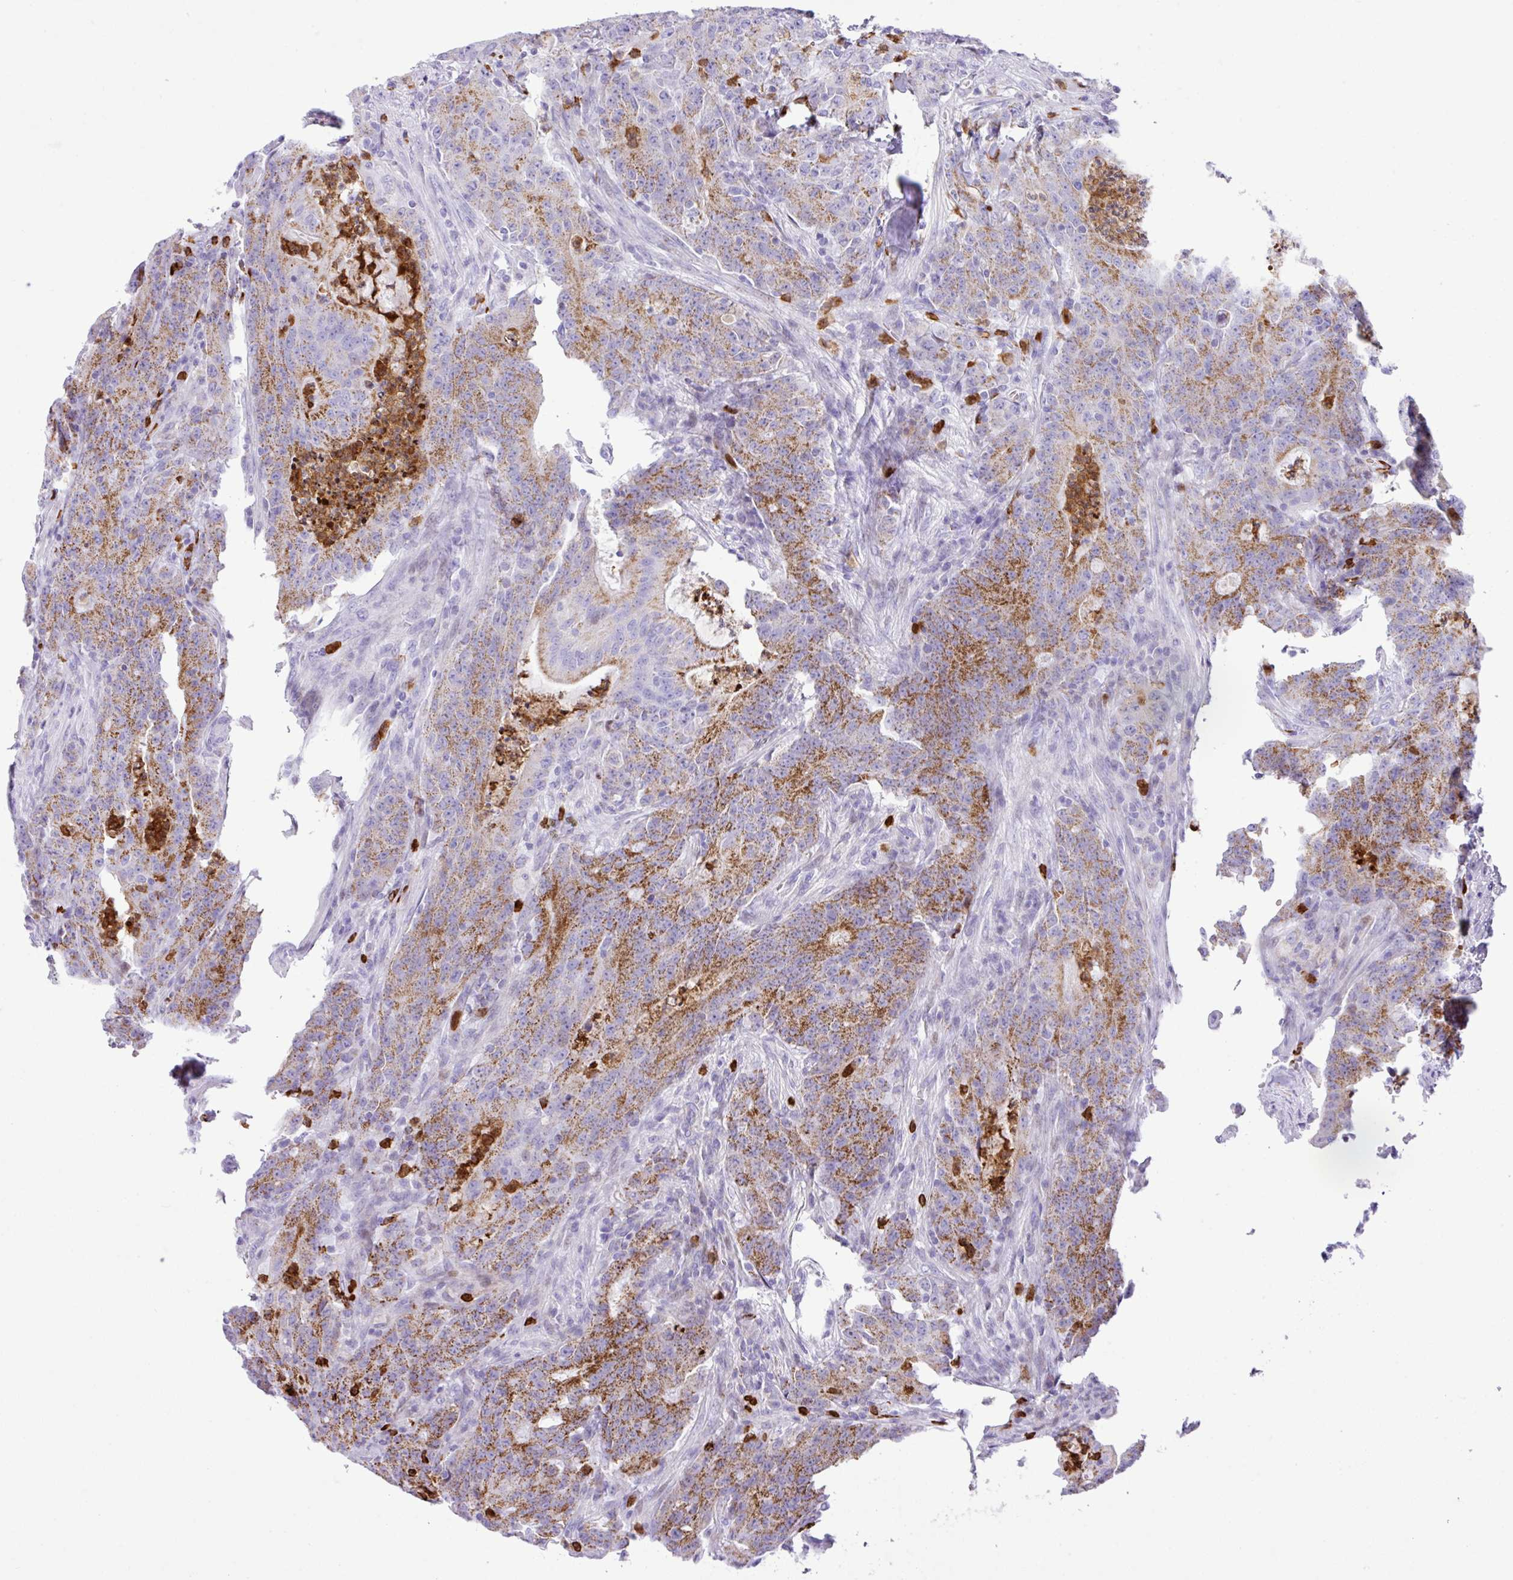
{"staining": {"intensity": "moderate", "quantity": ">75%", "location": "cytoplasmic/membranous"}, "tissue": "colorectal cancer", "cell_type": "Tumor cells", "image_type": "cancer", "snomed": [{"axis": "morphology", "description": "Adenocarcinoma, NOS"}, {"axis": "topography", "description": "Colon"}], "caption": "The immunohistochemical stain highlights moderate cytoplasmic/membranous expression in tumor cells of colorectal cancer tissue. The staining was performed using DAB, with brown indicating positive protein expression. Nuclei are stained blue with hematoxylin.", "gene": "RCAN2", "patient": {"sex": "male", "age": 83}}